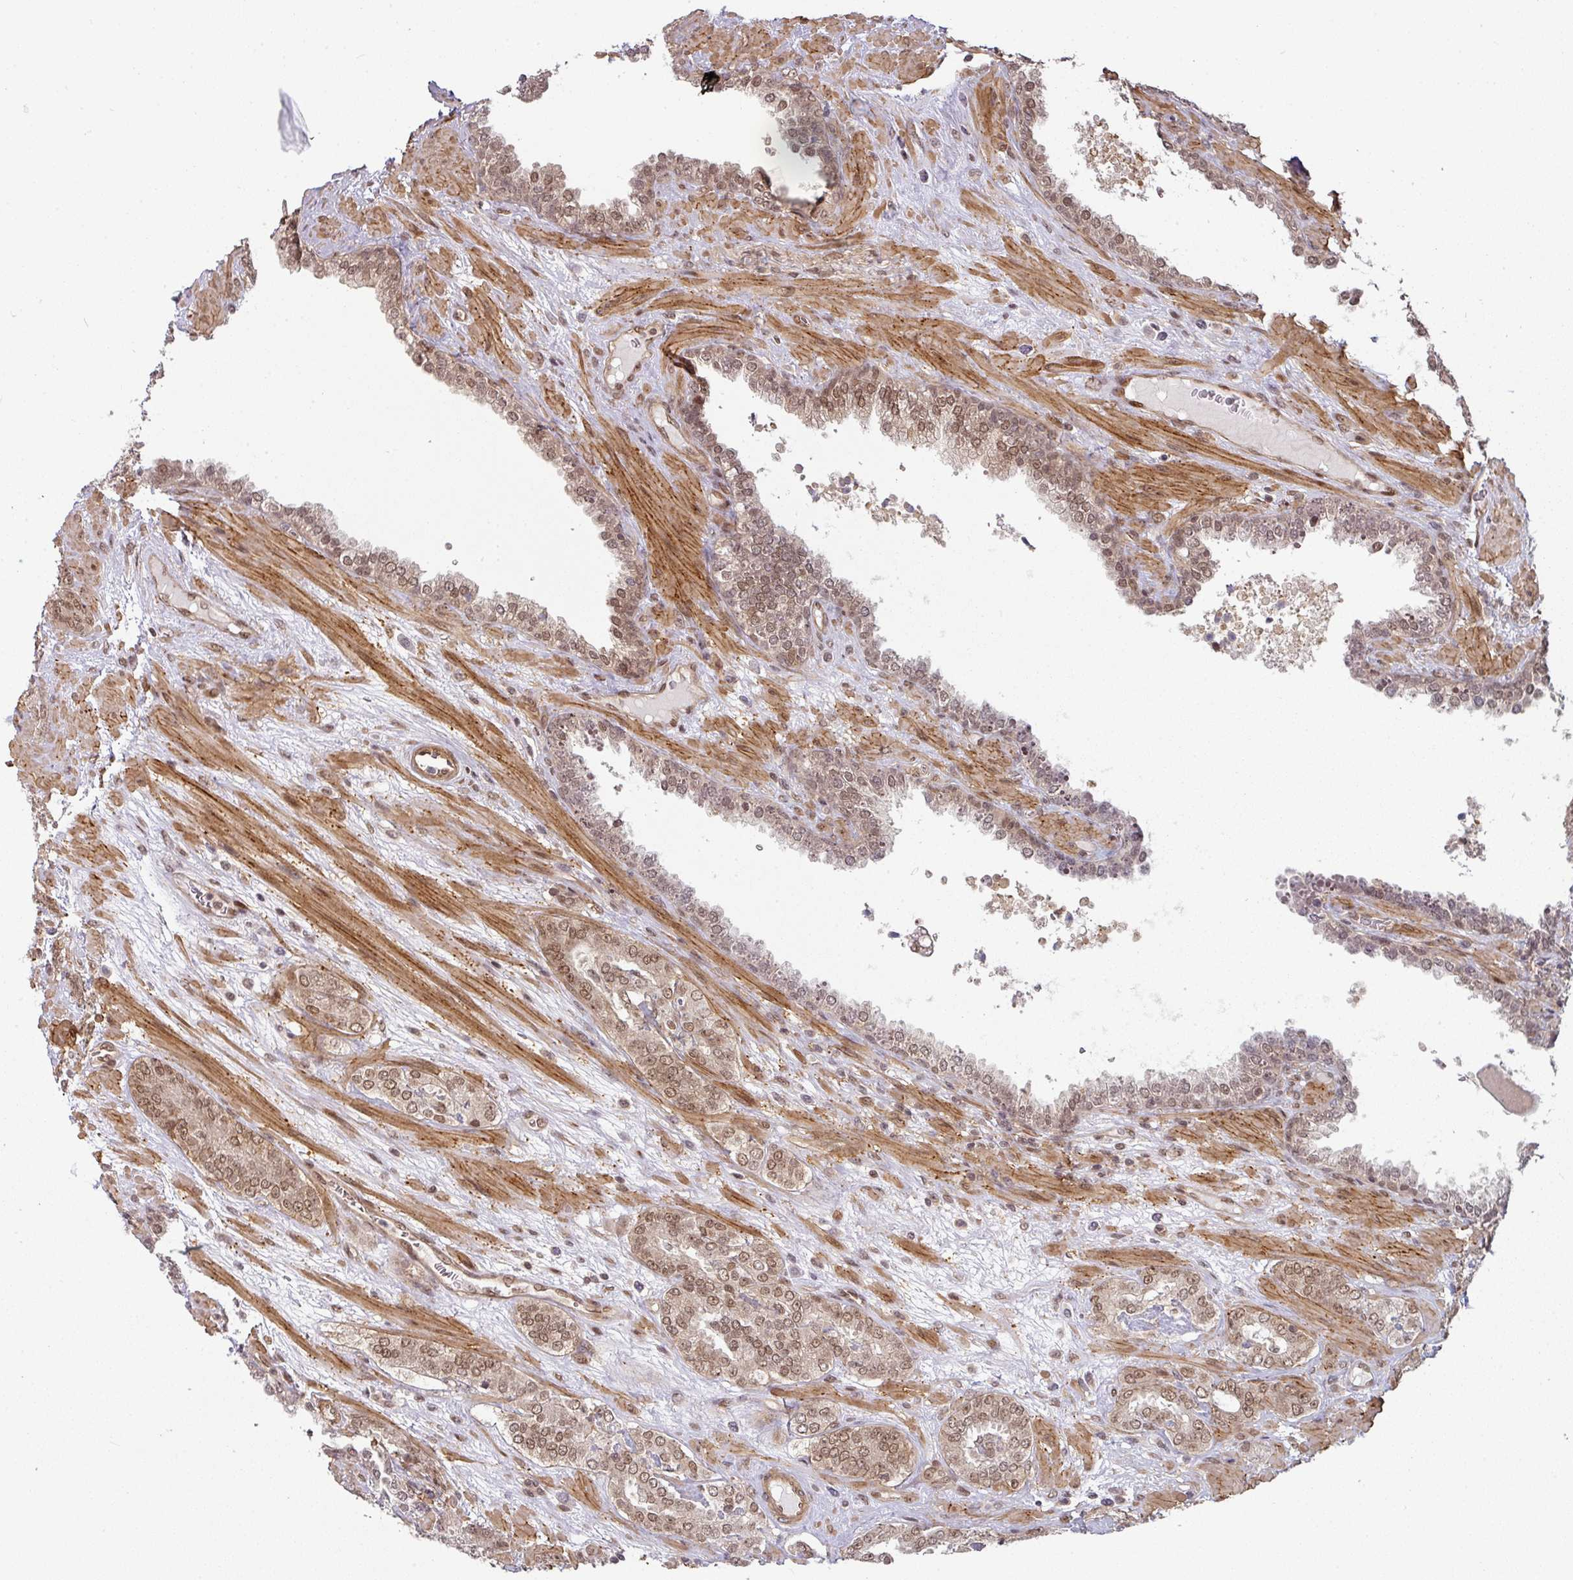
{"staining": {"intensity": "moderate", "quantity": ">75%", "location": "nuclear"}, "tissue": "prostate cancer", "cell_type": "Tumor cells", "image_type": "cancer", "snomed": [{"axis": "morphology", "description": "Adenocarcinoma, High grade"}, {"axis": "topography", "description": "Prostate"}], "caption": "DAB (3,3'-diaminobenzidine) immunohistochemical staining of human prostate high-grade adenocarcinoma exhibits moderate nuclear protein staining in about >75% of tumor cells.", "gene": "SIK3", "patient": {"sex": "male", "age": 71}}